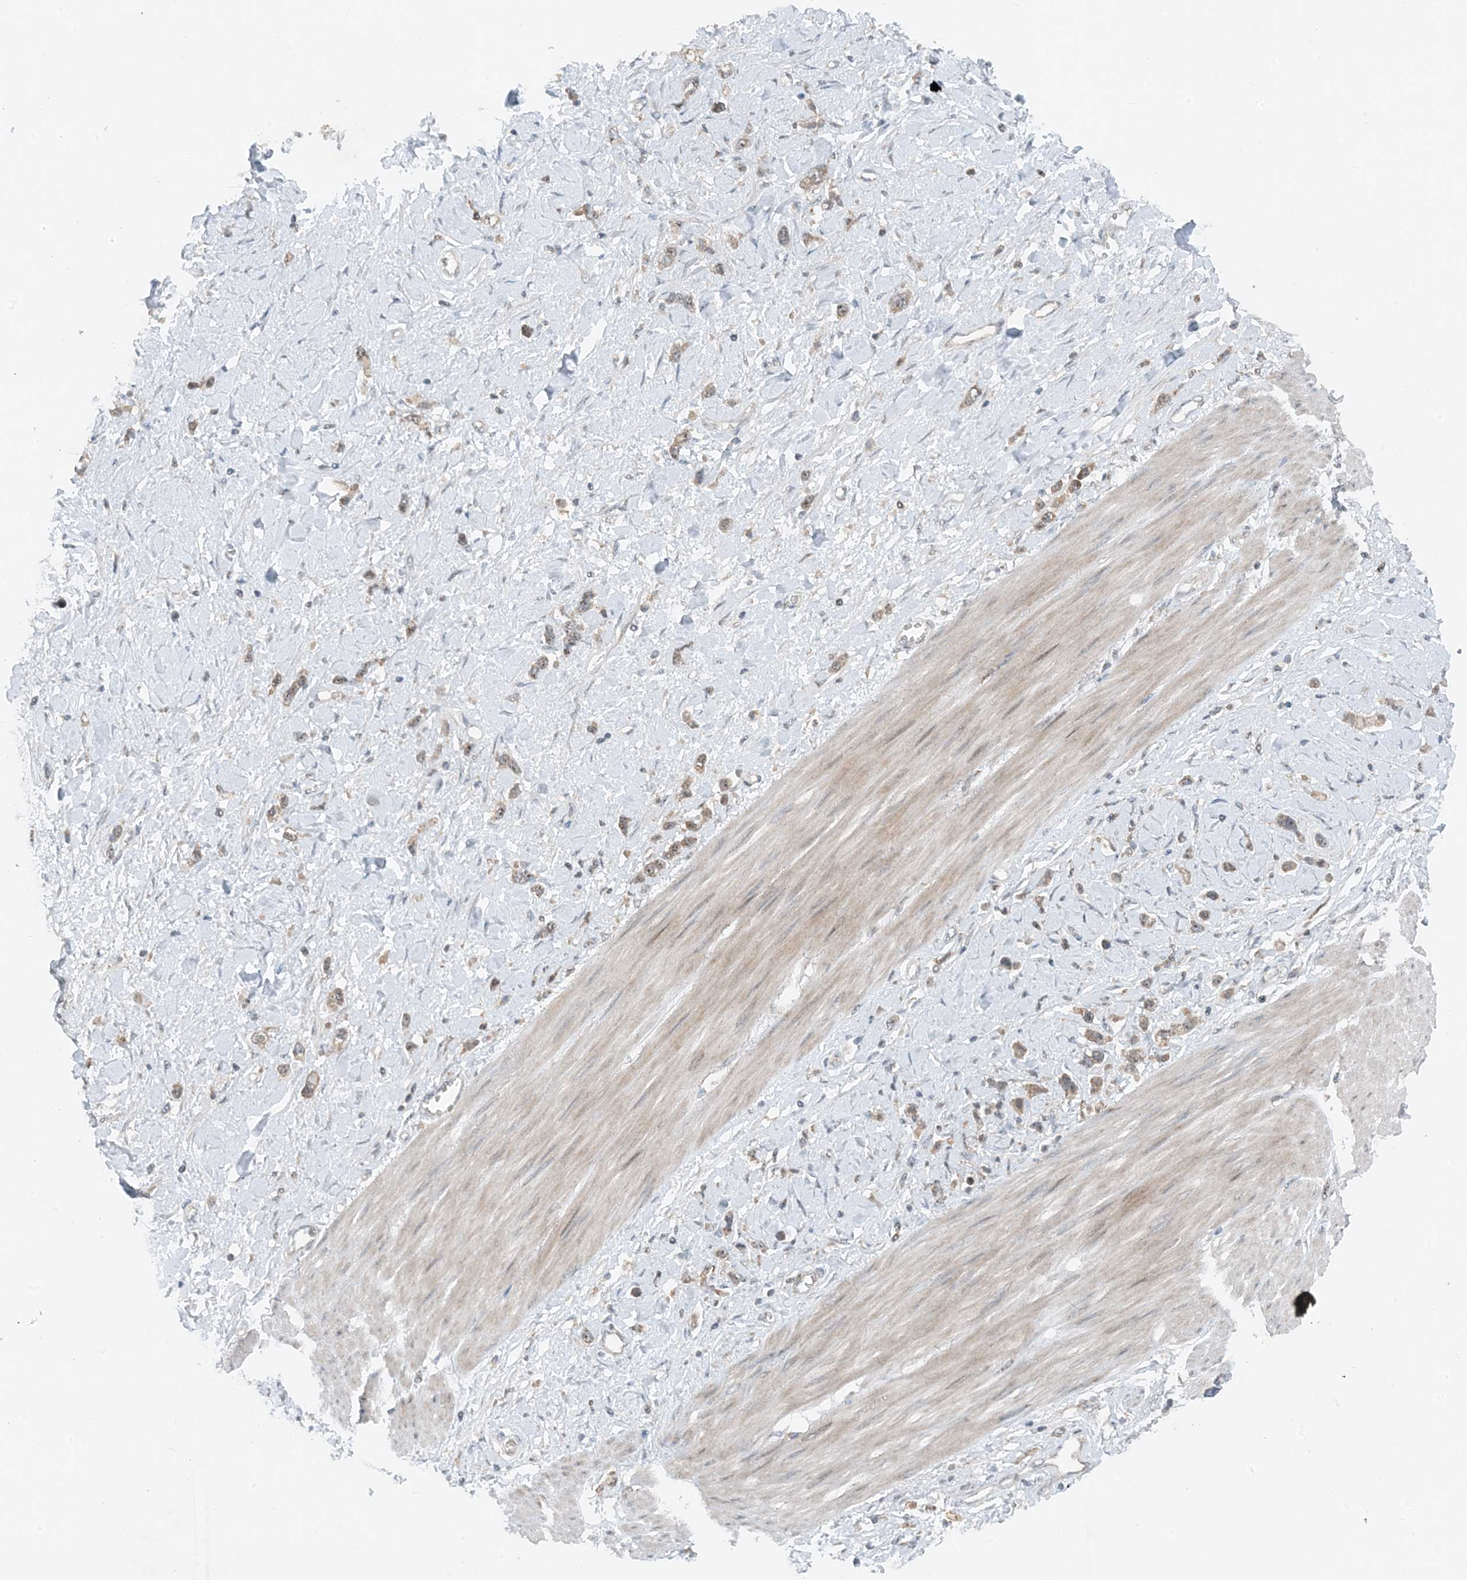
{"staining": {"intensity": "weak", "quantity": ">75%", "location": "cytoplasmic/membranous,nuclear"}, "tissue": "stomach cancer", "cell_type": "Tumor cells", "image_type": "cancer", "snomed": [{"axis": "morphology", "description": "Normal tissue, NOS"}, {"axis": "morphology", "description": "Adenocarcinoma, NOS"}, {"axis": "topography", "description": "Stomach, upper"}, {"axis": "topography", "description": "Stomach"}], "caption": "Brown immunohistochemical staining in human adenocarcinoma (stomach) exhibits weak cytoplasmic/membranous and nuclear expression in approximately >75% of tumor cells.", "gene": "MITD1", "patient": {"sex": "female", "age": 65}}